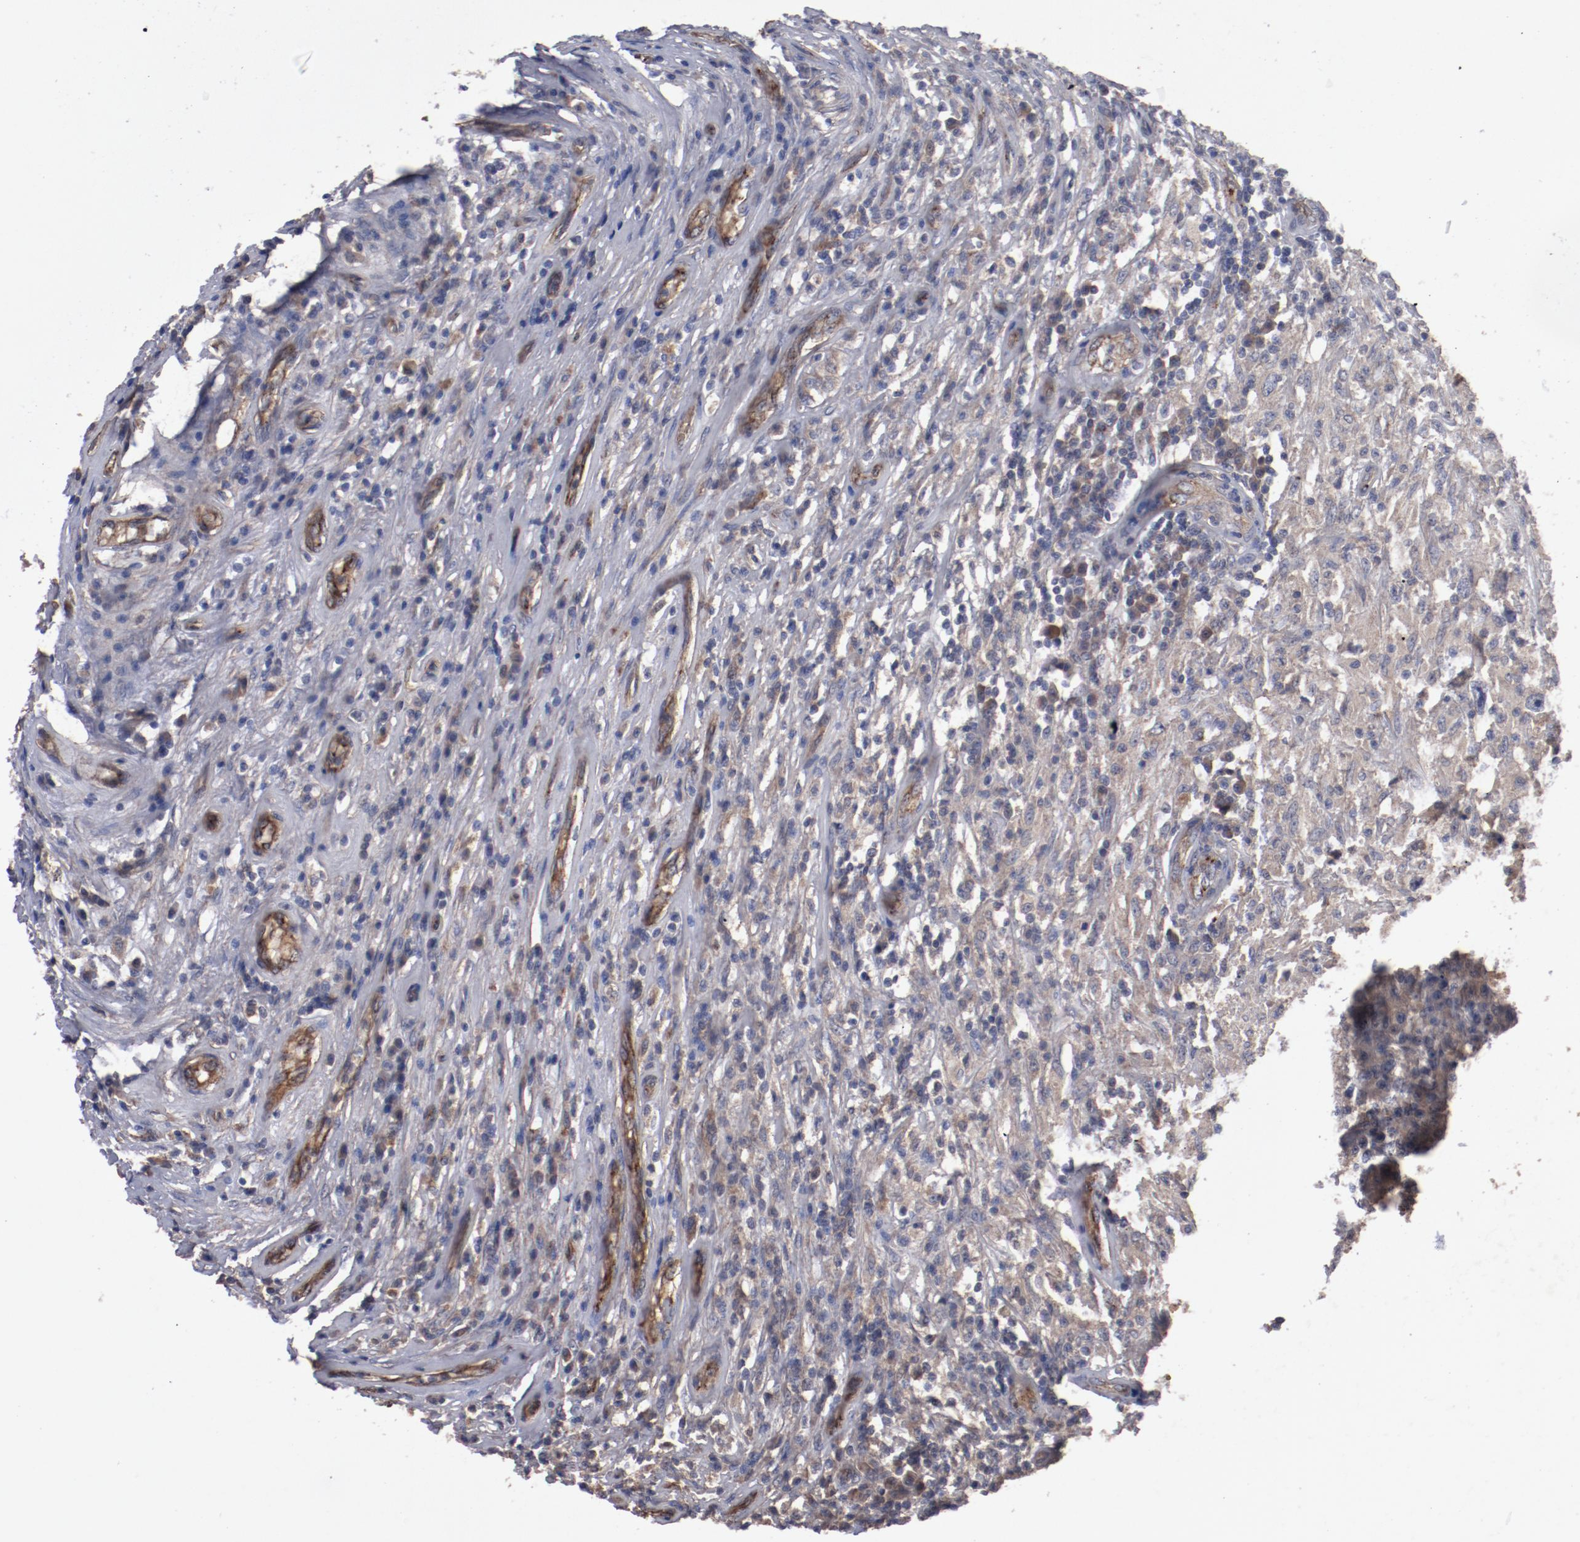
{"staining": {"intensity": "weak", "quantity": ">75%", "location": "cytoplasmic/membranous"}, "tissue": "testis cancer", "cell_type": "Tumor cells", "image_type": "cancer", "snomed": [{"axis": "morphology", "description": "Seminoma, NOS"}, {"axis": "topography", "description": "Testis"}], "caption": "Seminoma (testis) stained with immunohistochemistry (IHC) reveals weak cytoplasmic/membranous expression in approximately >75% of tumor cells.", "gene": "DIPK2B", "patient": {"sex": "male", "age": 34}}